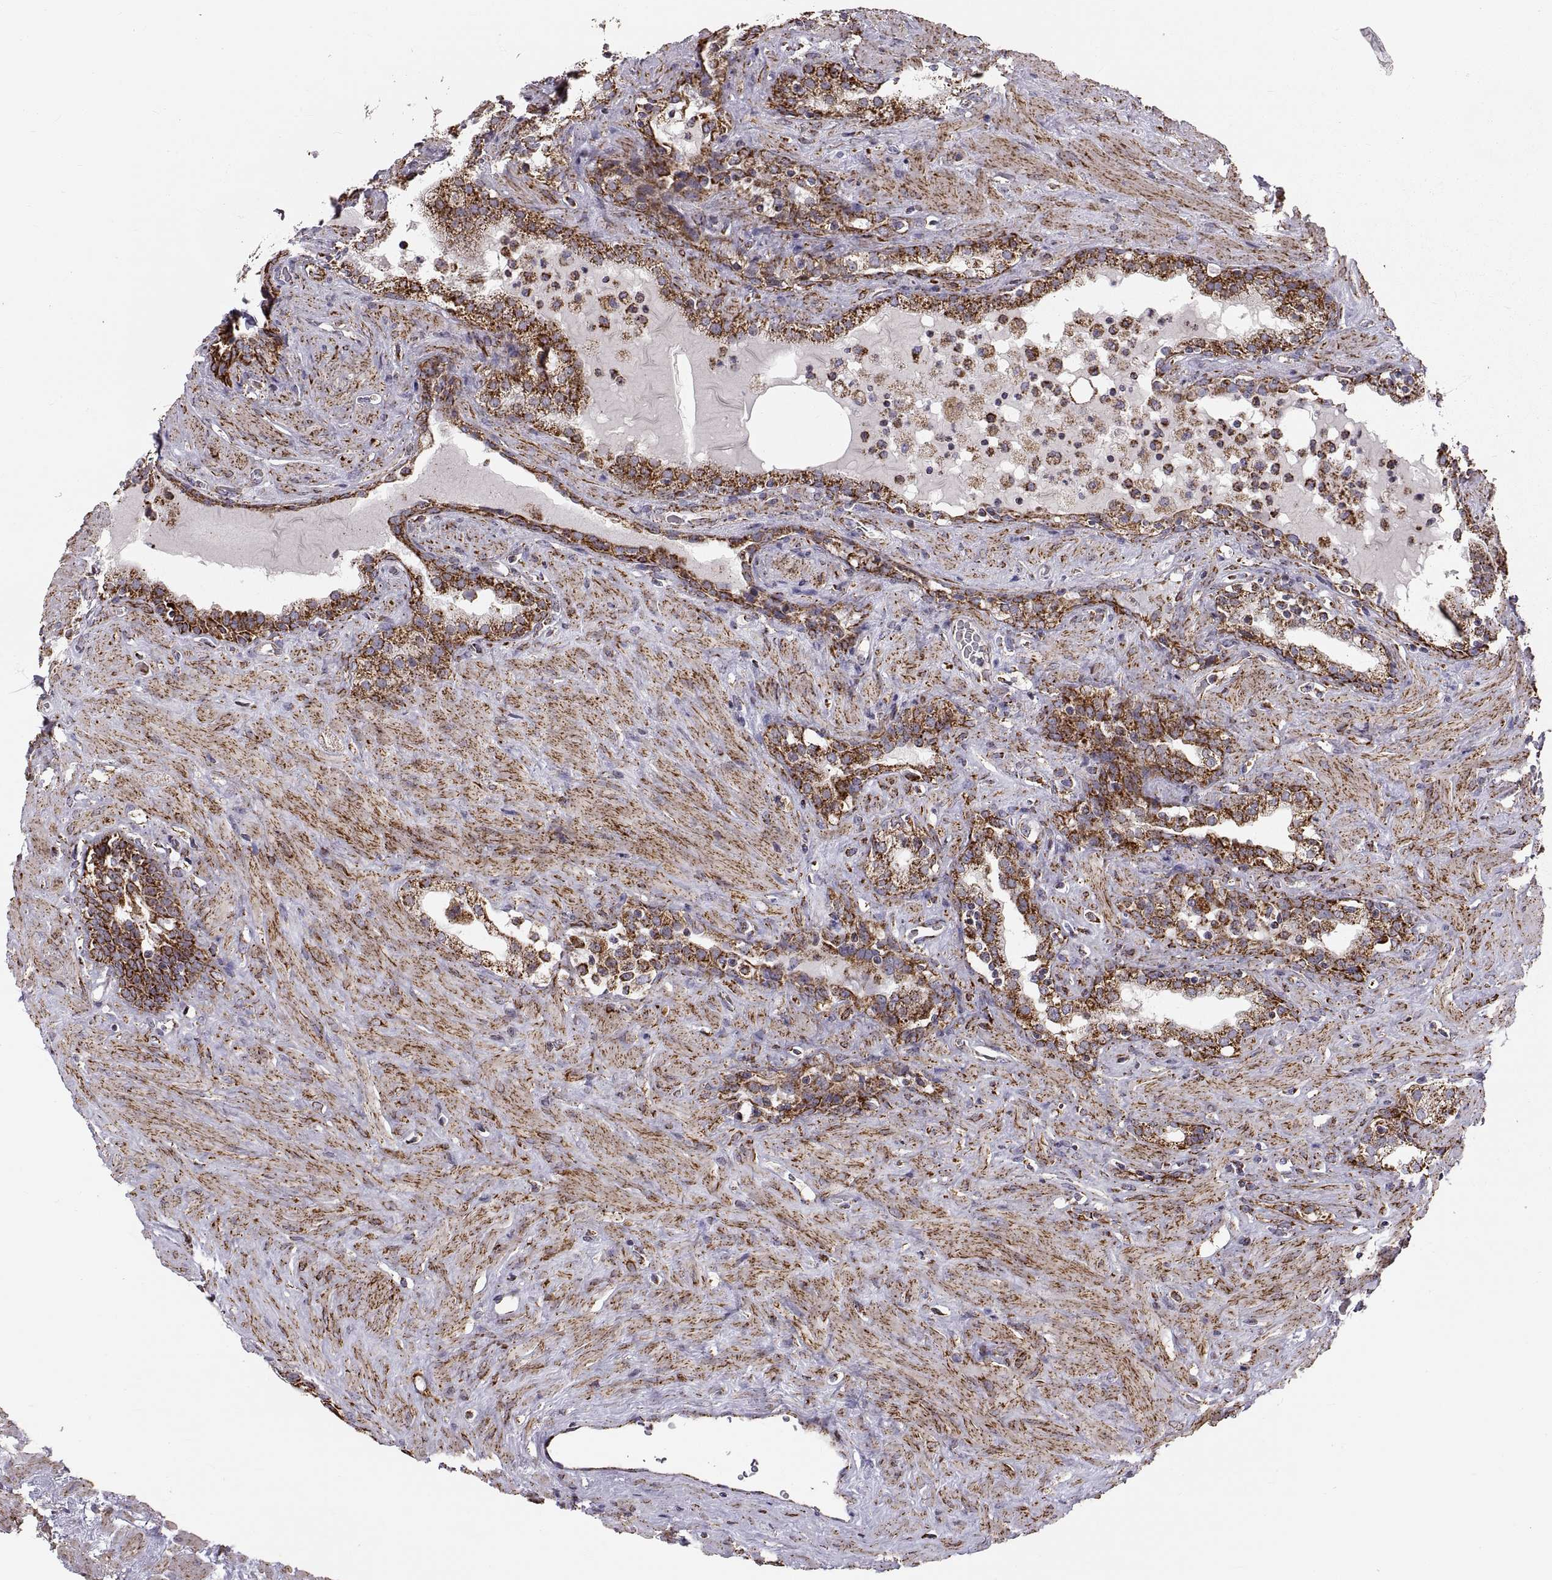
{"staining": {"intensity": "strong", "quantity": ">75%", "location": "cytoplasmic/membranous"}, "tissue": "prostate", "cell_type": "Glandular cells", "image_type": "normal", "snomed": [{"axis": "morphology", "description": "Normal tissue, NOS"}, {"axis": "topography", "description": "Prostate"}], "caption": "Immunohistochemical staining of normal prostate demonstrates strong cytoplasmic/membranous protein staining in about >75% of glandular cells. (IHC, brightfield microscopy, high magnification).", "gene": "ARSD", "patient": {"sex": "male", "age": 48}}